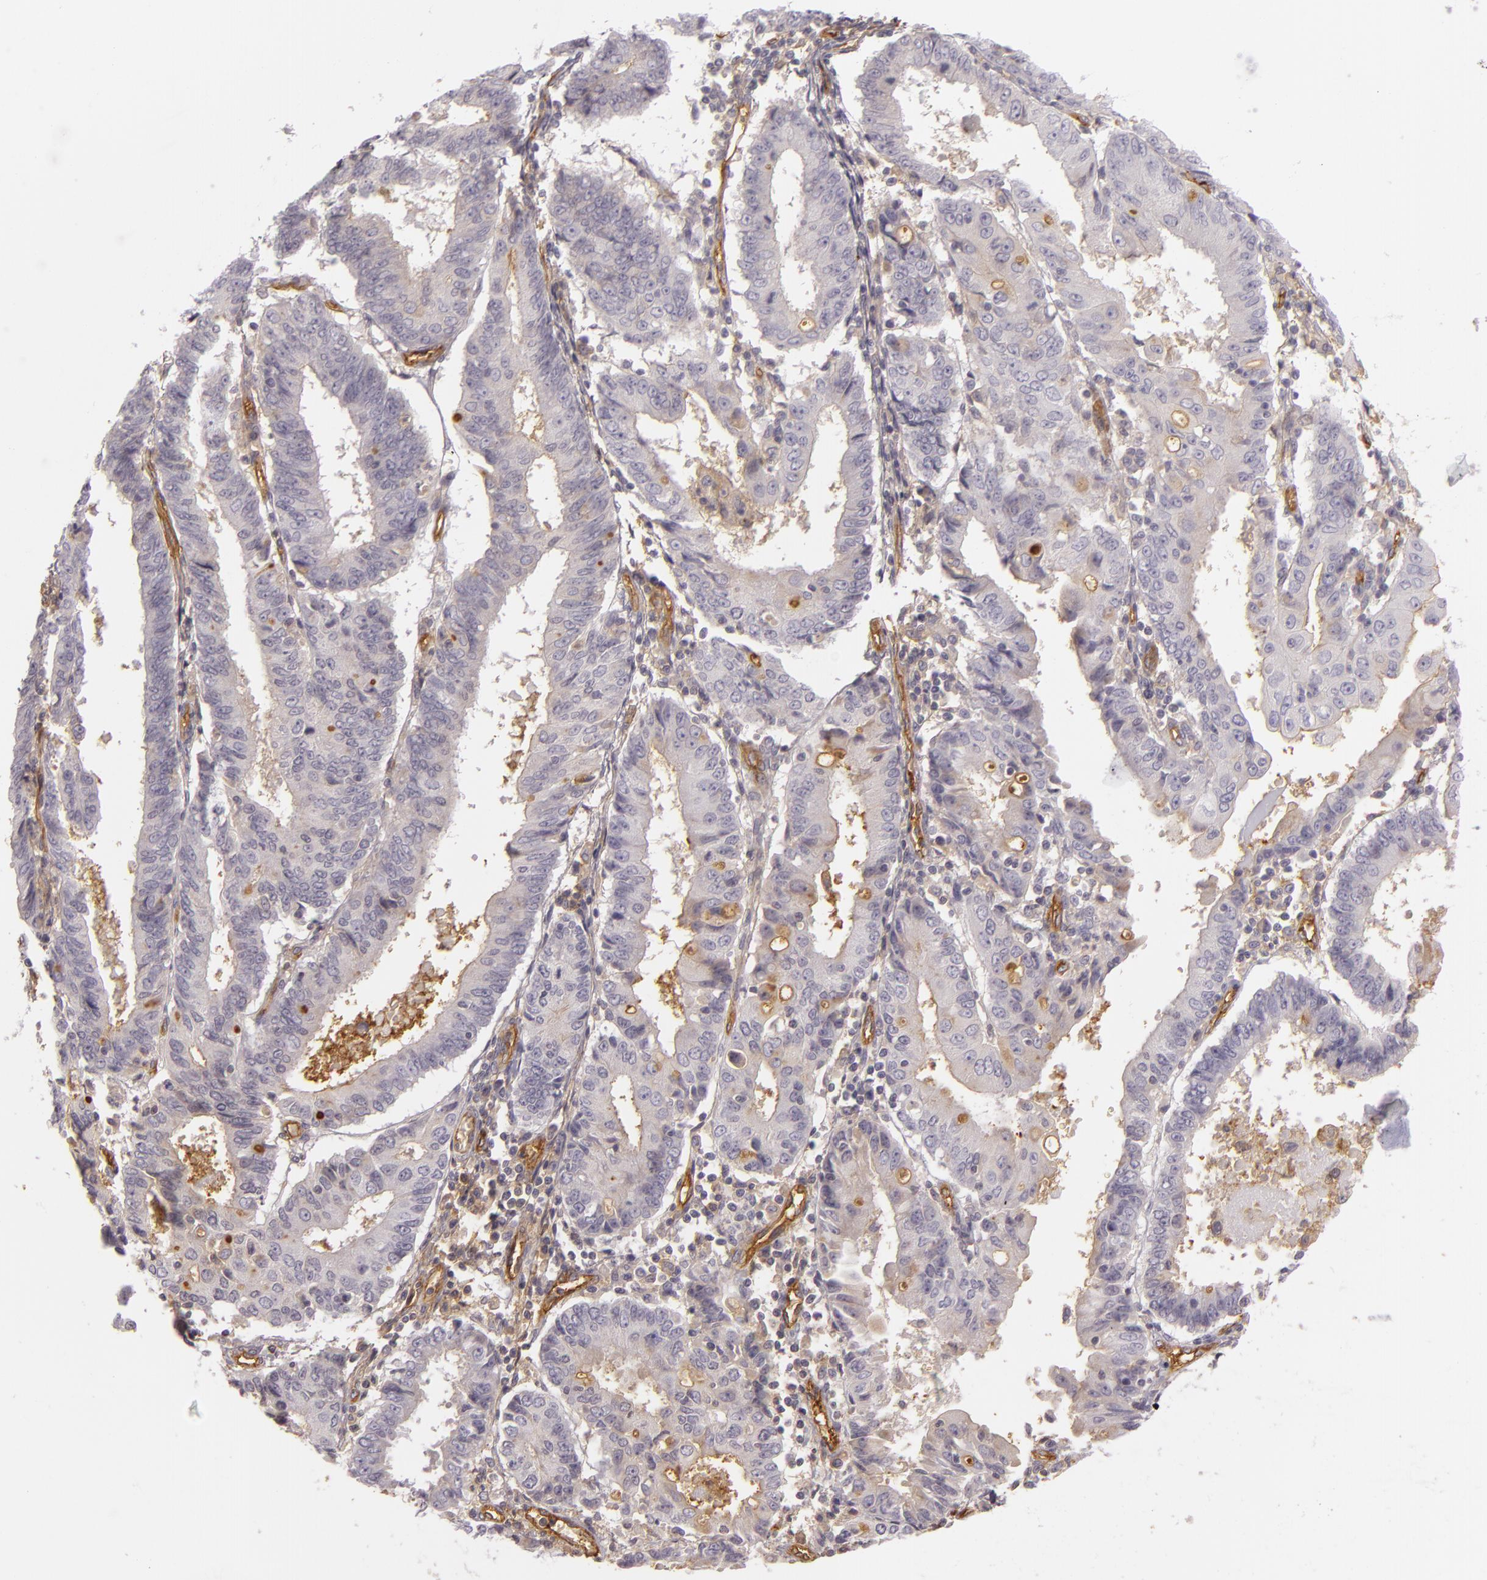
{"staining": {"intensity": "negative", "quantity": "none", "location": "none"}, "tissue": "endometrial cancer", "cell_type": "Tumor cells", "image_type": "cancer", "snomed": [{"axis": "morphology", "description": "Adenocarcinoma, NOS"}, {"axis": "topography", "description": "Endometrium"}], "caption": "There is no significant expression in tumor cells of endometrial adenocarcinoma.", "gene": "CD59", "patient": {"sex": "female", "age": 75}}